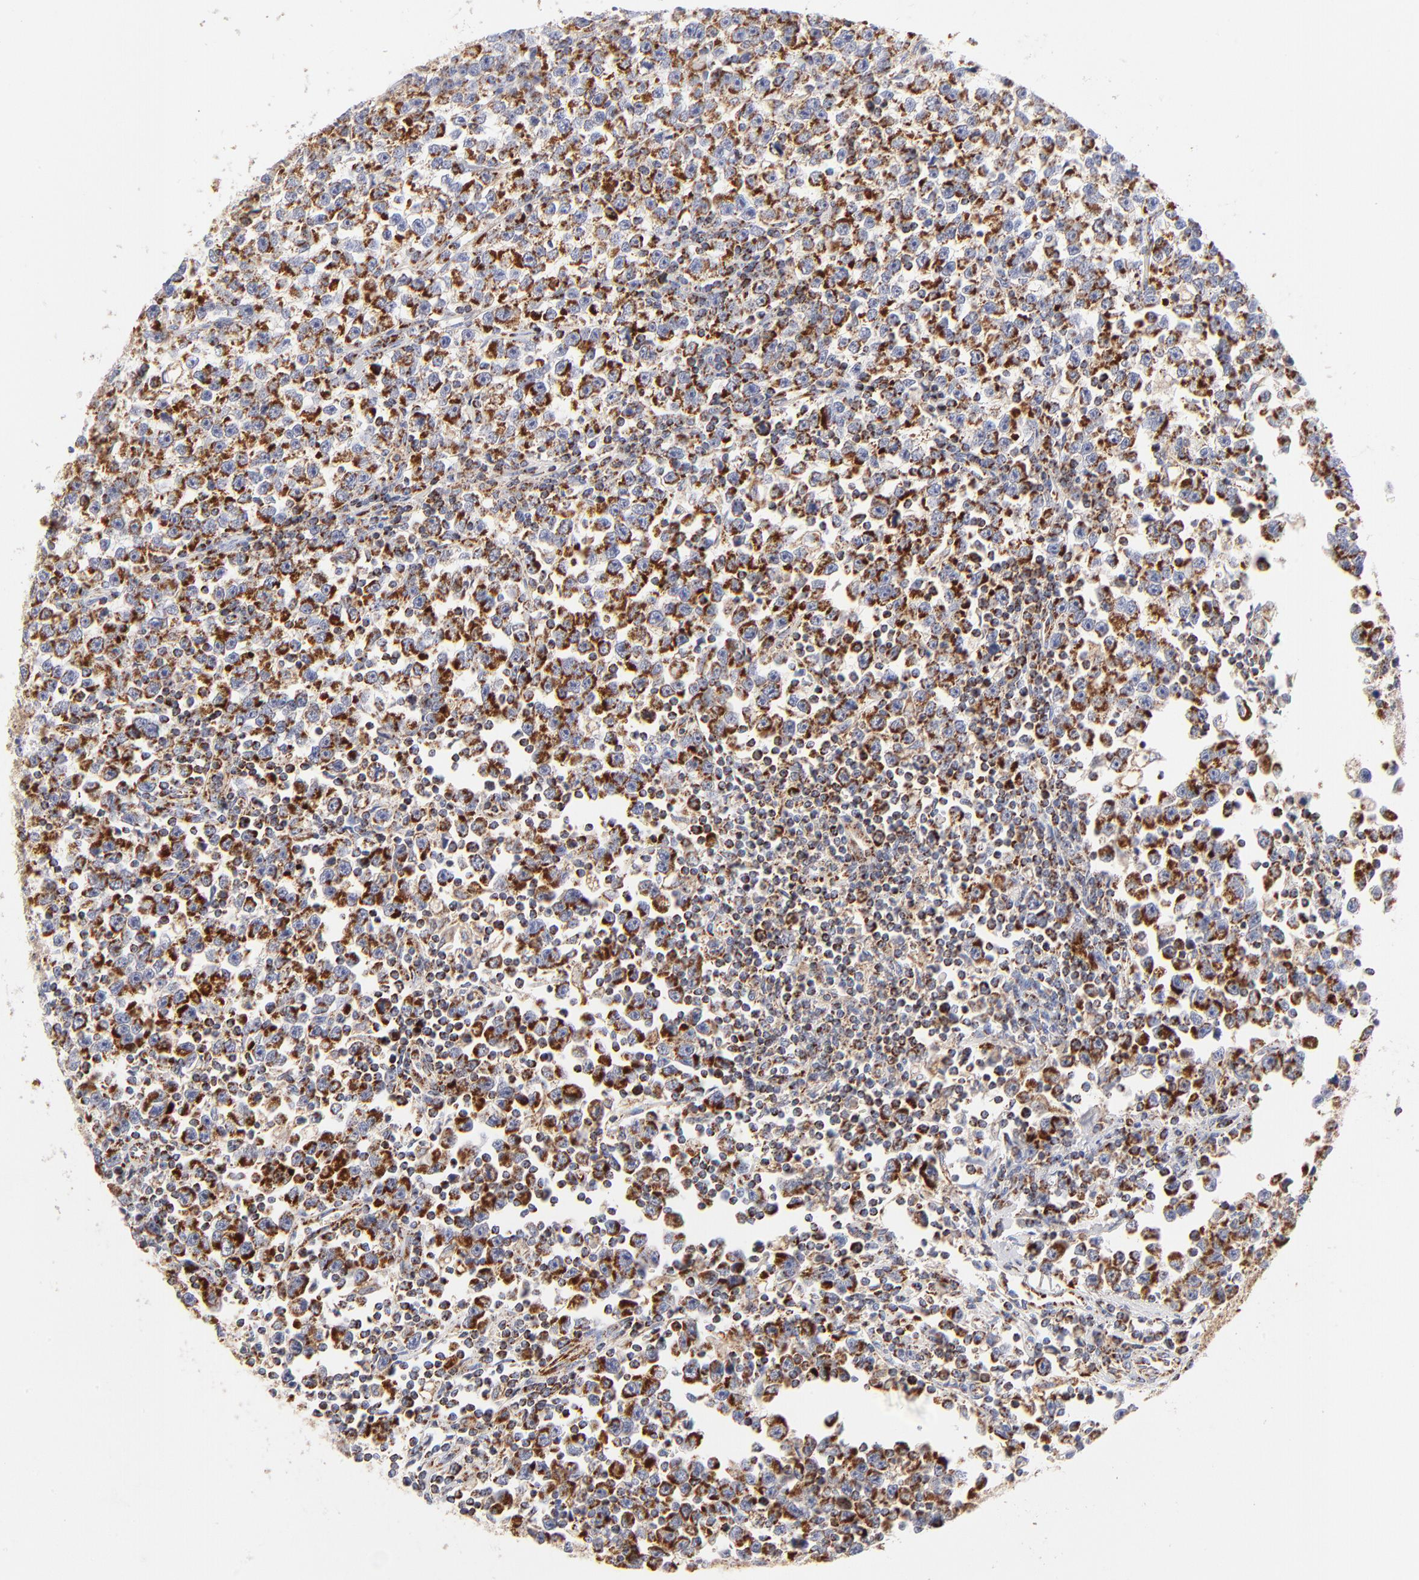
{"staining": {"intensity": "strong", "quantity": ">75%", "location": "cytoplasmic/membranous"}, "tissue": "testis cancer", "cell_type": "Tumor cells", "image_type": "cancer", "snomed": [{"axis": "morphology", "description": "Seminoma, NOS"}, {"axis": "topography", "description": "Testis"}], "caption": "Protein positivity by immunohistochemistry reveals strong cytoplasmic/membranous positivity in about >75% of tumor cells in seminoma (testis).", "gene": "DLAT", "patient": {"sex": "male", "age": 43}}